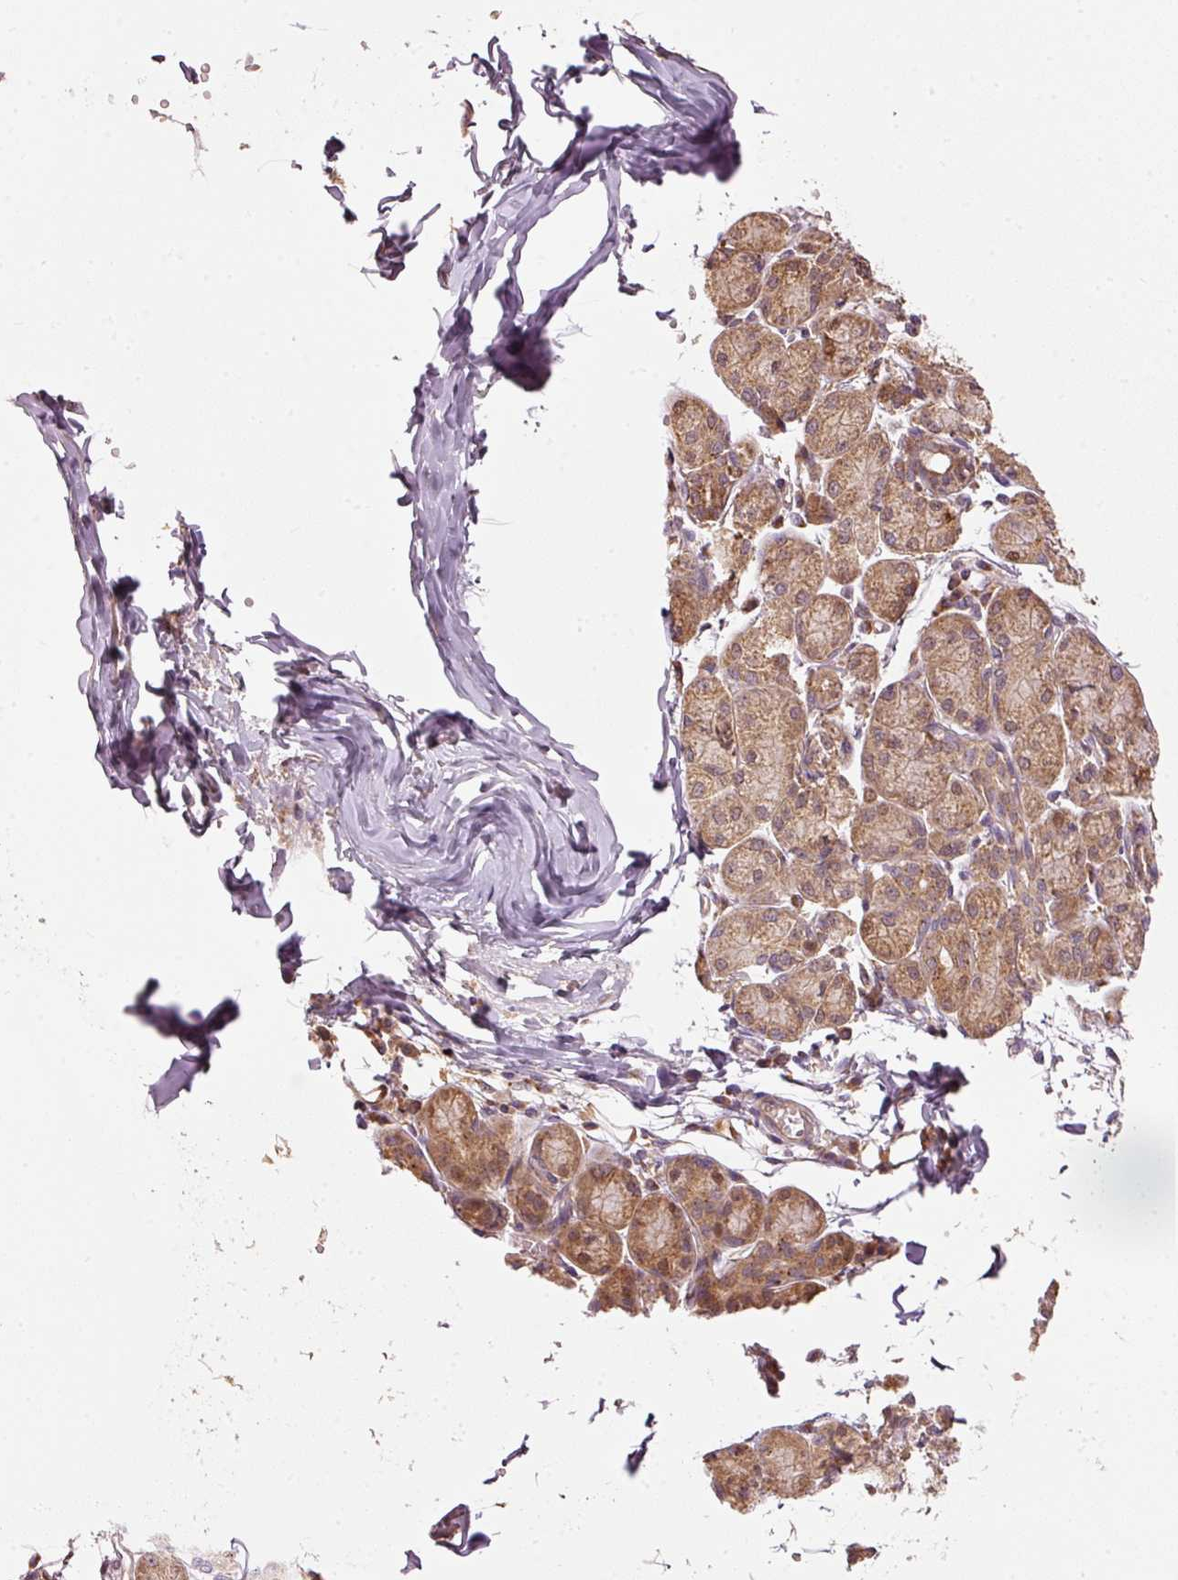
{"staining": {"intensity": "moderate", "quantity": ">75%", "location": "cytoplasmic/membranous"}, "tissue": "salivary gland", "cell_type": "Glandular cells", "image_type": "normal", "snomed": [{"axis": "morphology", "description": "Normal tissue, NOS"}, {"axis": "morphology", "description": "Inflammation, NOS"}, {"axis": "topography", "description": "Lymph node"}, {"axis": "topography", "description": "Salivary gland"}], "caption": "Protein staining by immunohistochemistry reveals moderate cytoplasmic/membranous positivity in approximately >75% of glandular cells in normal salivary gland. The staining is performed using DAB brown chromogen to label protein expression. The nuclei are counter-stained blue using hematoxylin.", "gene": "MTHFD1L", "patient": {"sex": "male", "age": 3}}